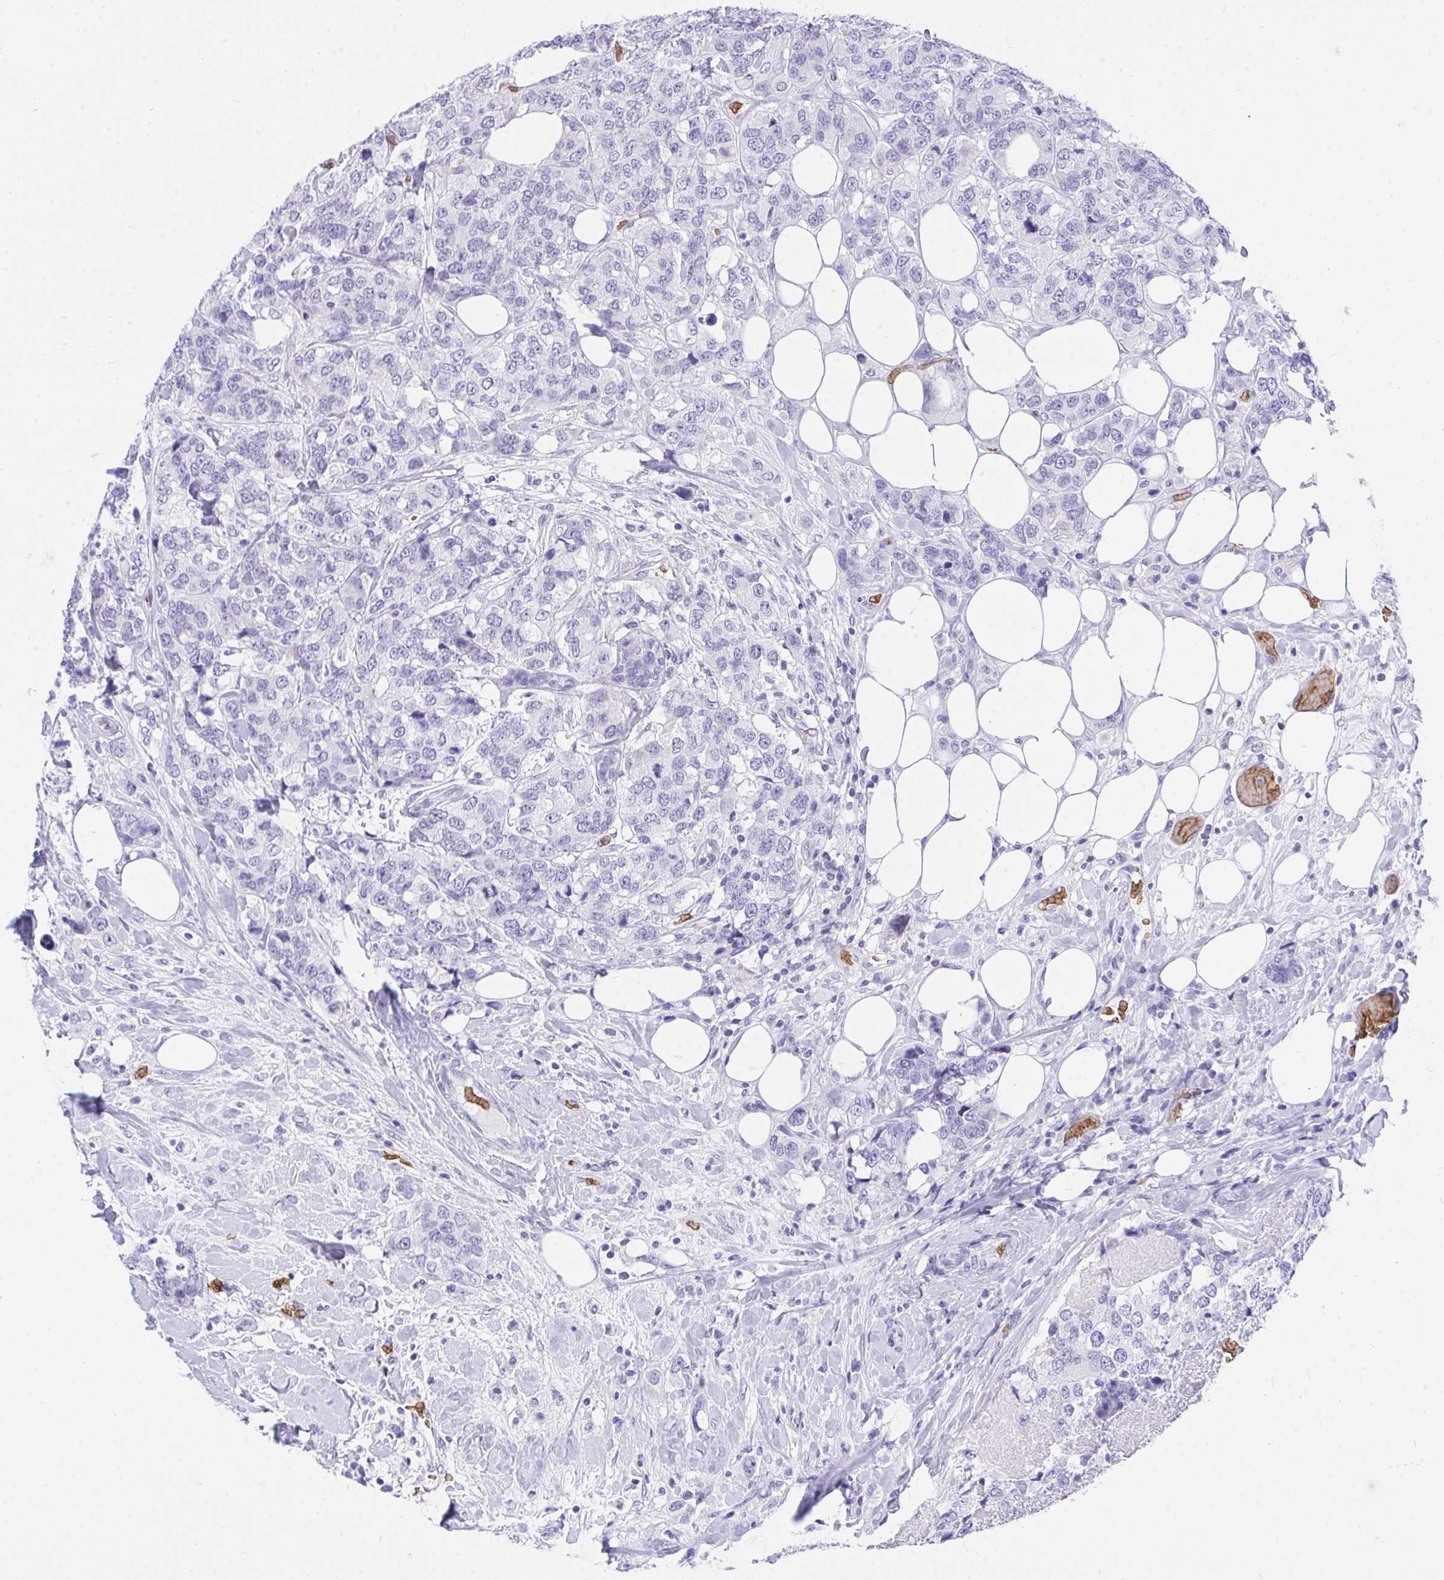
{"staining": {"intensity": "negative", "quantity": "none", "location": "none"}, "tissue": "breast cancer", "cell_type": "Tumor cells", "image_type": "cancer", "snomed": [{"axis": "morphology", "description": "Lobular carcinoma"}, {"axis": "topography", "description": "Breast"}], "caption": "Lobular carcinoma (breast) stained for a protein using IHC shows no expression tumor cells.", "gene": "ANK1", "patient": {"sex": "female", "age": 59}}